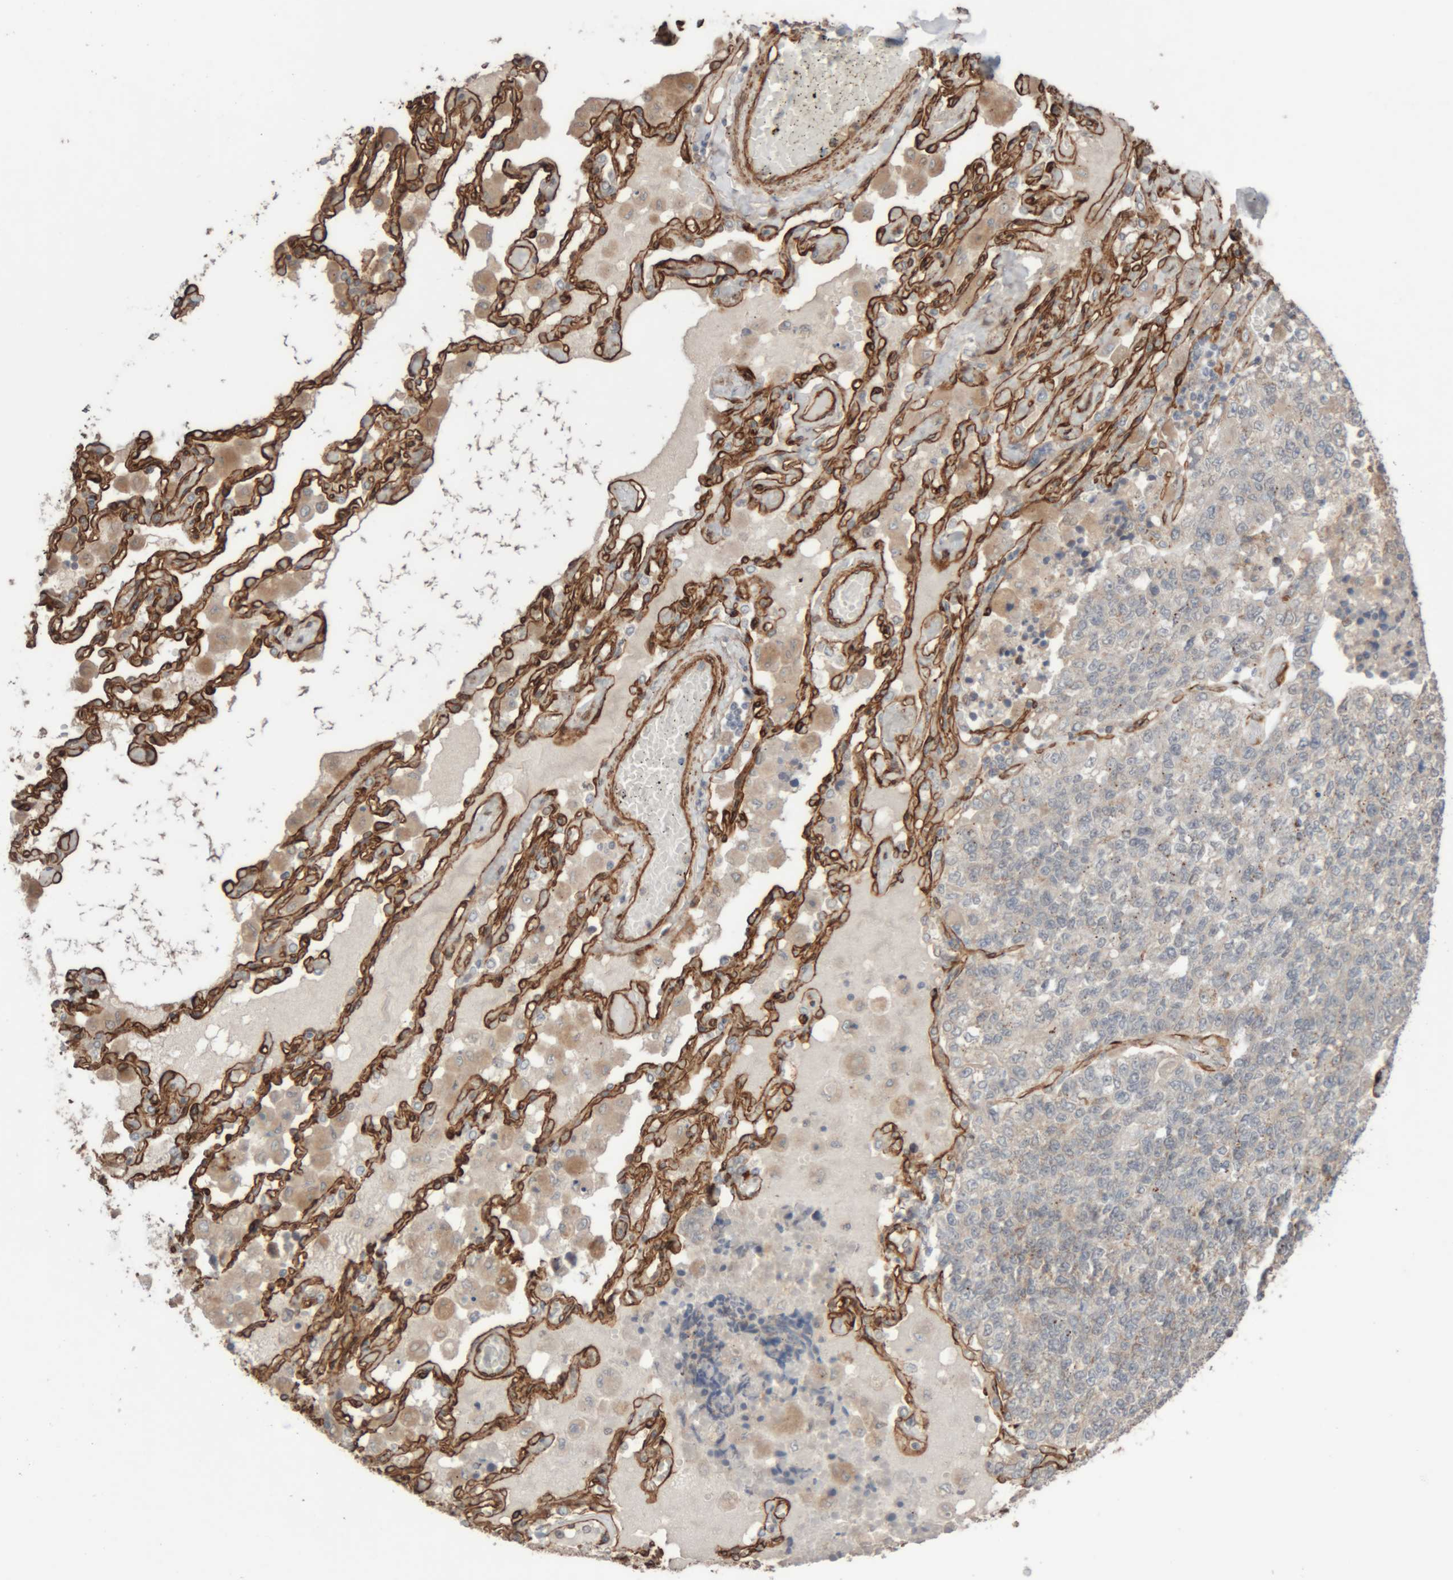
{"staining": {"intensity": "negative", "quantity": "none", "location": "none"}, "tissue": "lung cancer", "cell_type": "Tumor cells", "image_type": "cancer", "snomed": [{"axis": "morphology", "description": "Adenocarcinoma, NOS"}, {"axis": "topography", "description": "Lung"}], "caption": "High power microscopy photomicrograph of an IHC micrograph of lung cancer (adenocarcinoma), revealing no significant positivity in tumor cells.", "gene": "RAB32", "patient": {"sex": "male", "age": 49}}